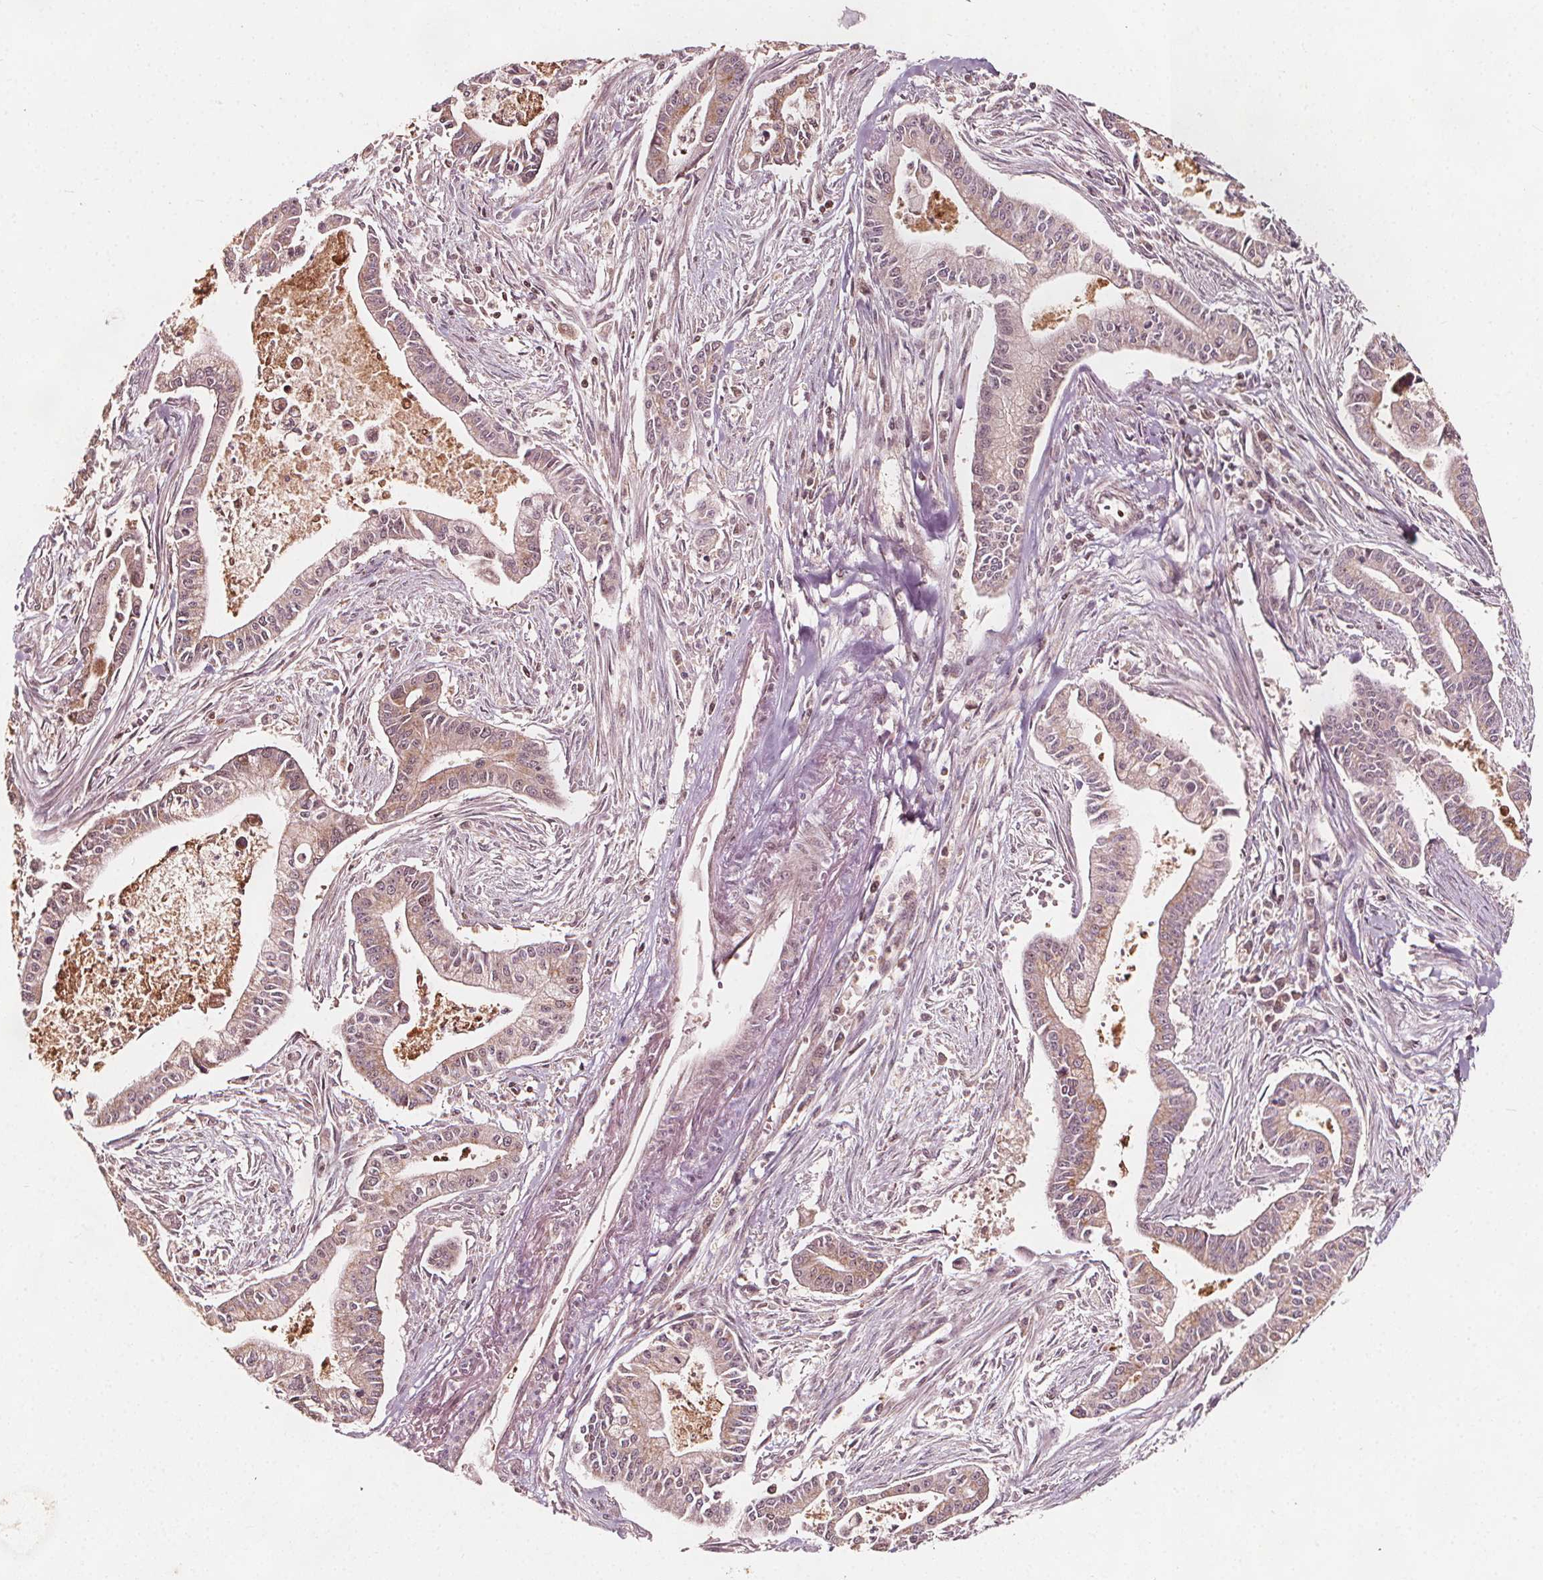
{"staining": {"intensity": "weak", "quantity": "25%-75%", "location": "cytoplasmic/membranous"}, "tissue": "pancreatic cancer", "cell_type": "Tumor cells", "image_type": "cancer", "snomed": [{"axis": "morphology", "description": "Adenocarcinoma, NOS"}, {"axis": "topography", "description": "Pancreas"}], "caption": "Pancreatic cancer was stained to show a protein in brown. There is low levels of weak cytoplasmic/membranous expression in approximately 25%-75% of tumor cells.", "gene": "AIP", "patient": {"sex": "female", "age": 65}}